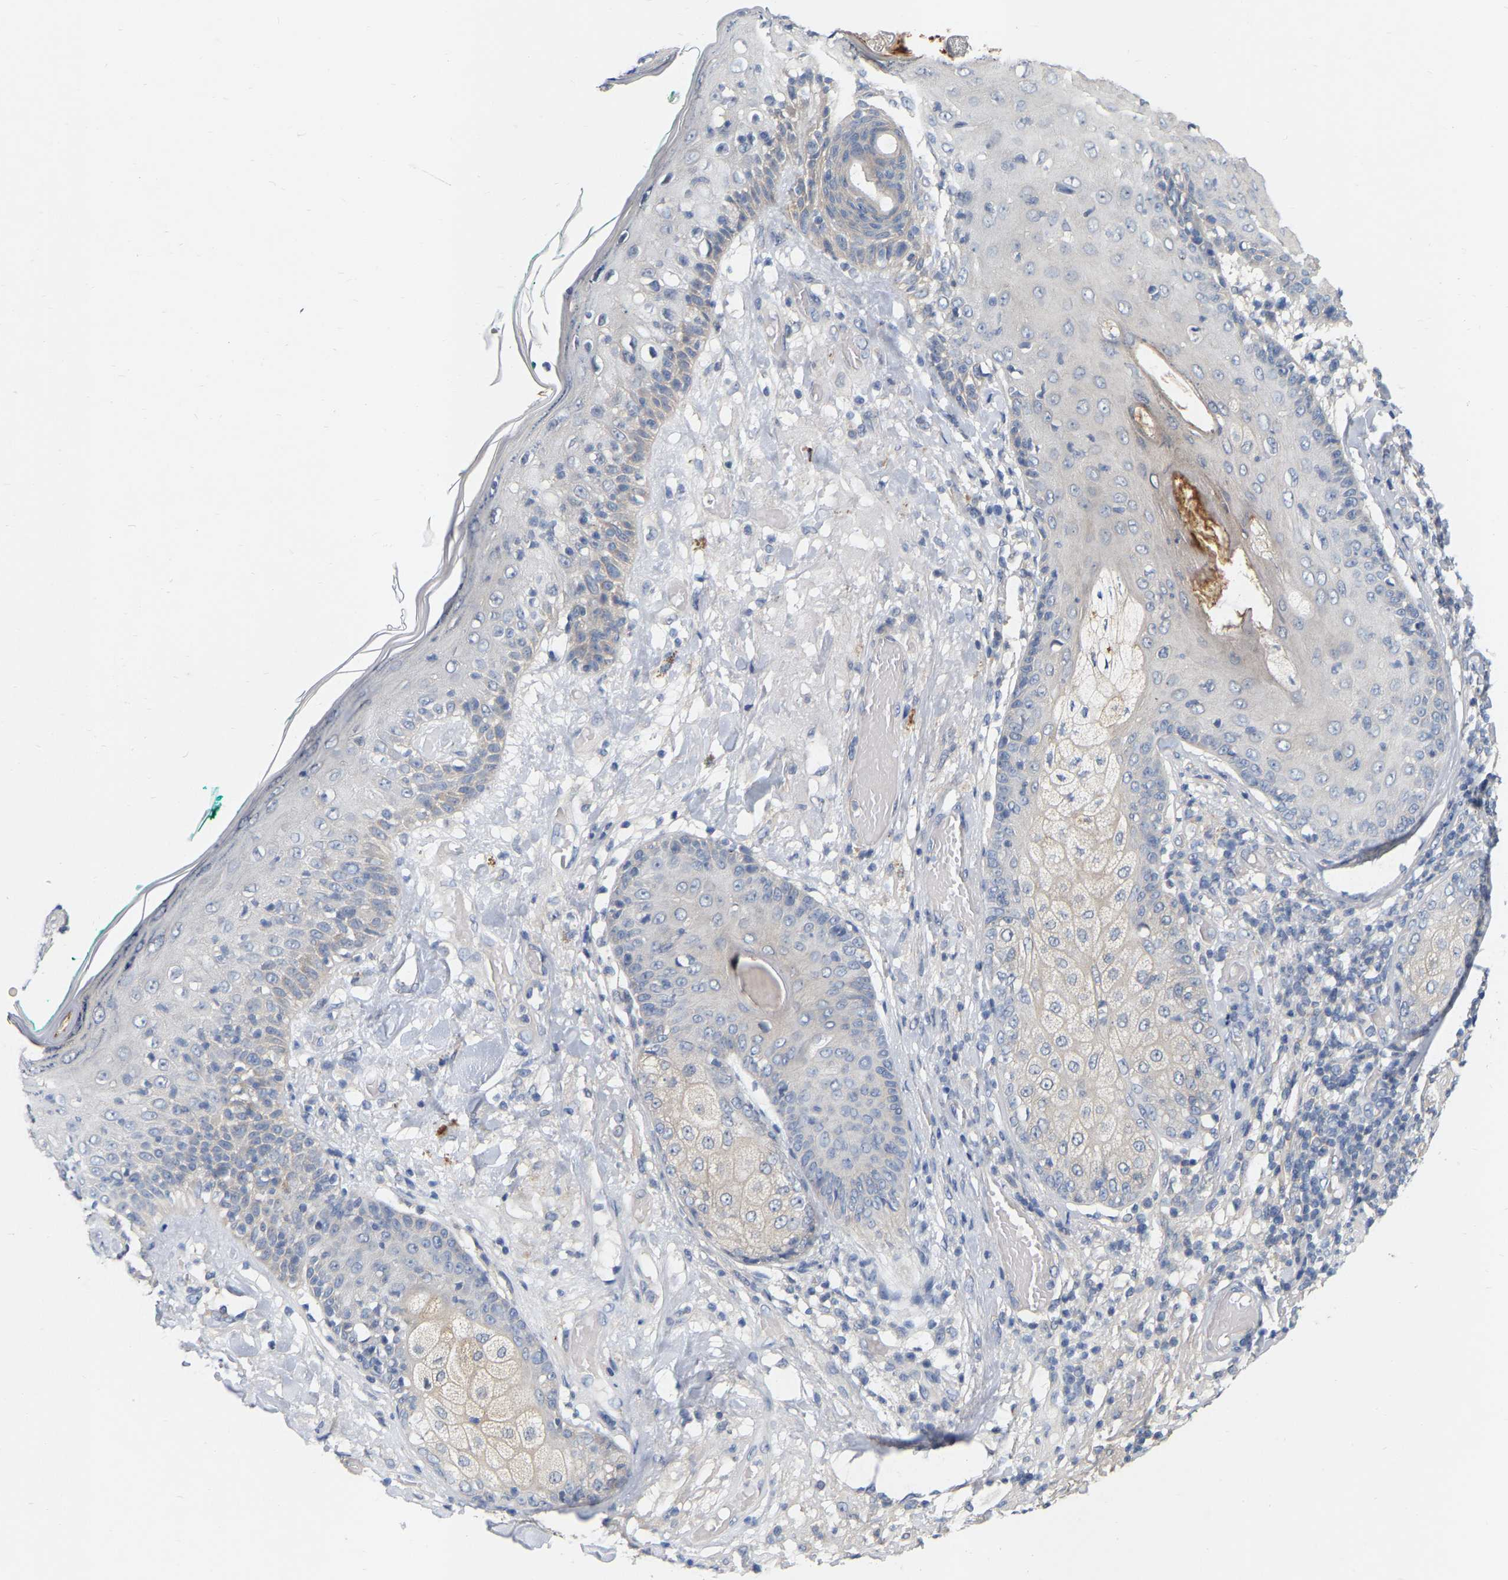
{"staining": {"intensity": "negative", "quantity": "none", "location": "none"}, "tissue": "skin cancer", "cell_type": "Tumor cells", "image_type": "cancer", "snomed": [{"axis": "morphology", "description": "Squamous cell carcinoma, NOS"}, {"axis": "topography", "description": "Skin"}], "caption": "Tumor cells are negative for protein expression in human squamous cell carcinoma (skin).", "gene": "WIPI2", "patient": {"sex": "female", "age": 88}}